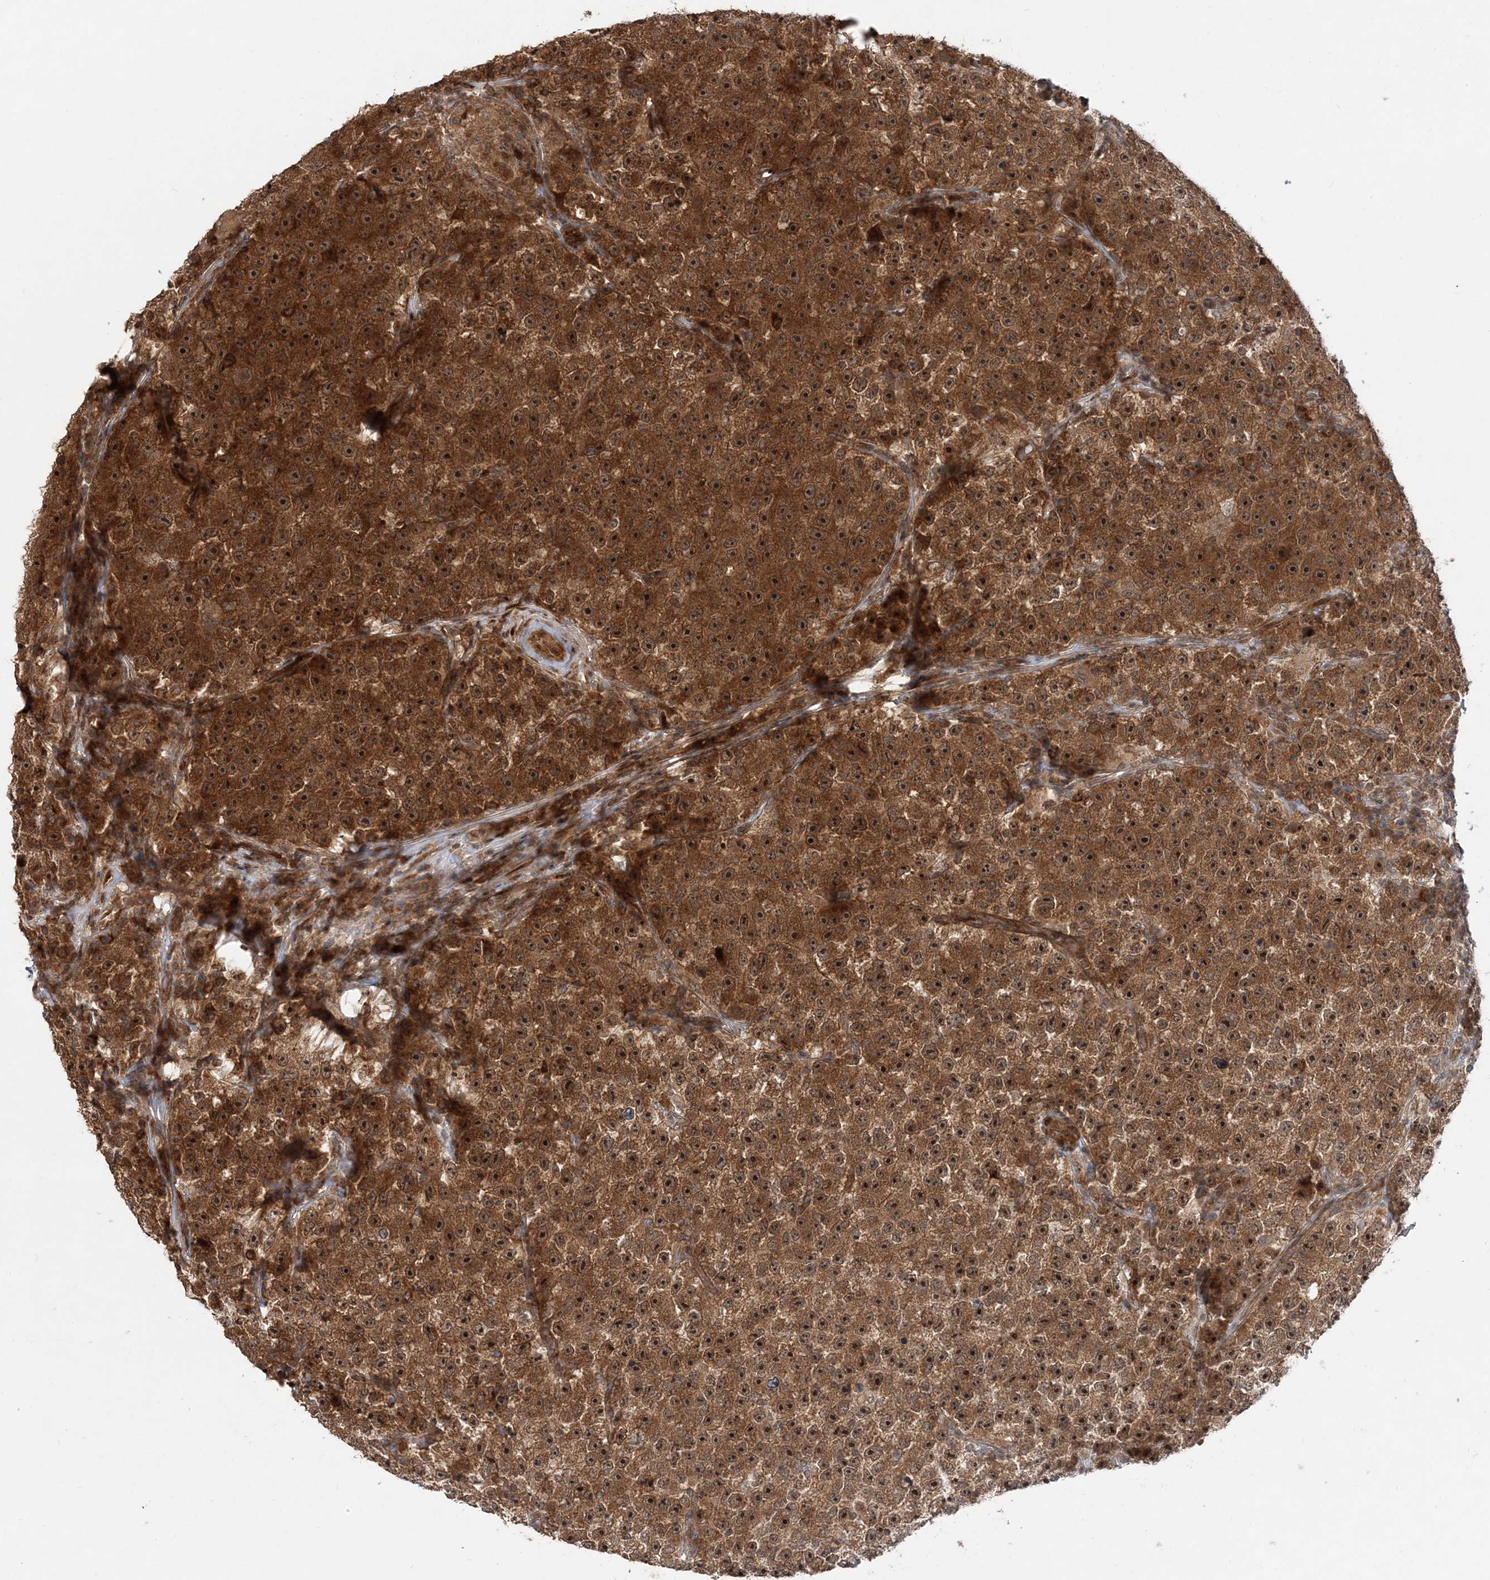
{"staining": {"intensity": "strong", "quantity": ">75%", "location": "cytoplasmic/membranous,nuclear"}, "tissue": "testis cancer", "cell_type": "Tumor cells", "image_type": "cancer", "snomed": [{"axis": "morphology", "description": "Seminoma, NOS"}, {"axis": "topography", "description": "Testis"}], "caption": "Protein staining of testis seminoma tissue shows strong cytoplasmic/membranous and nuclear positivity in about >75% of tumor cells.", "gene": "GEMIN5", "patient": {"sex": "male", "age": 22}}